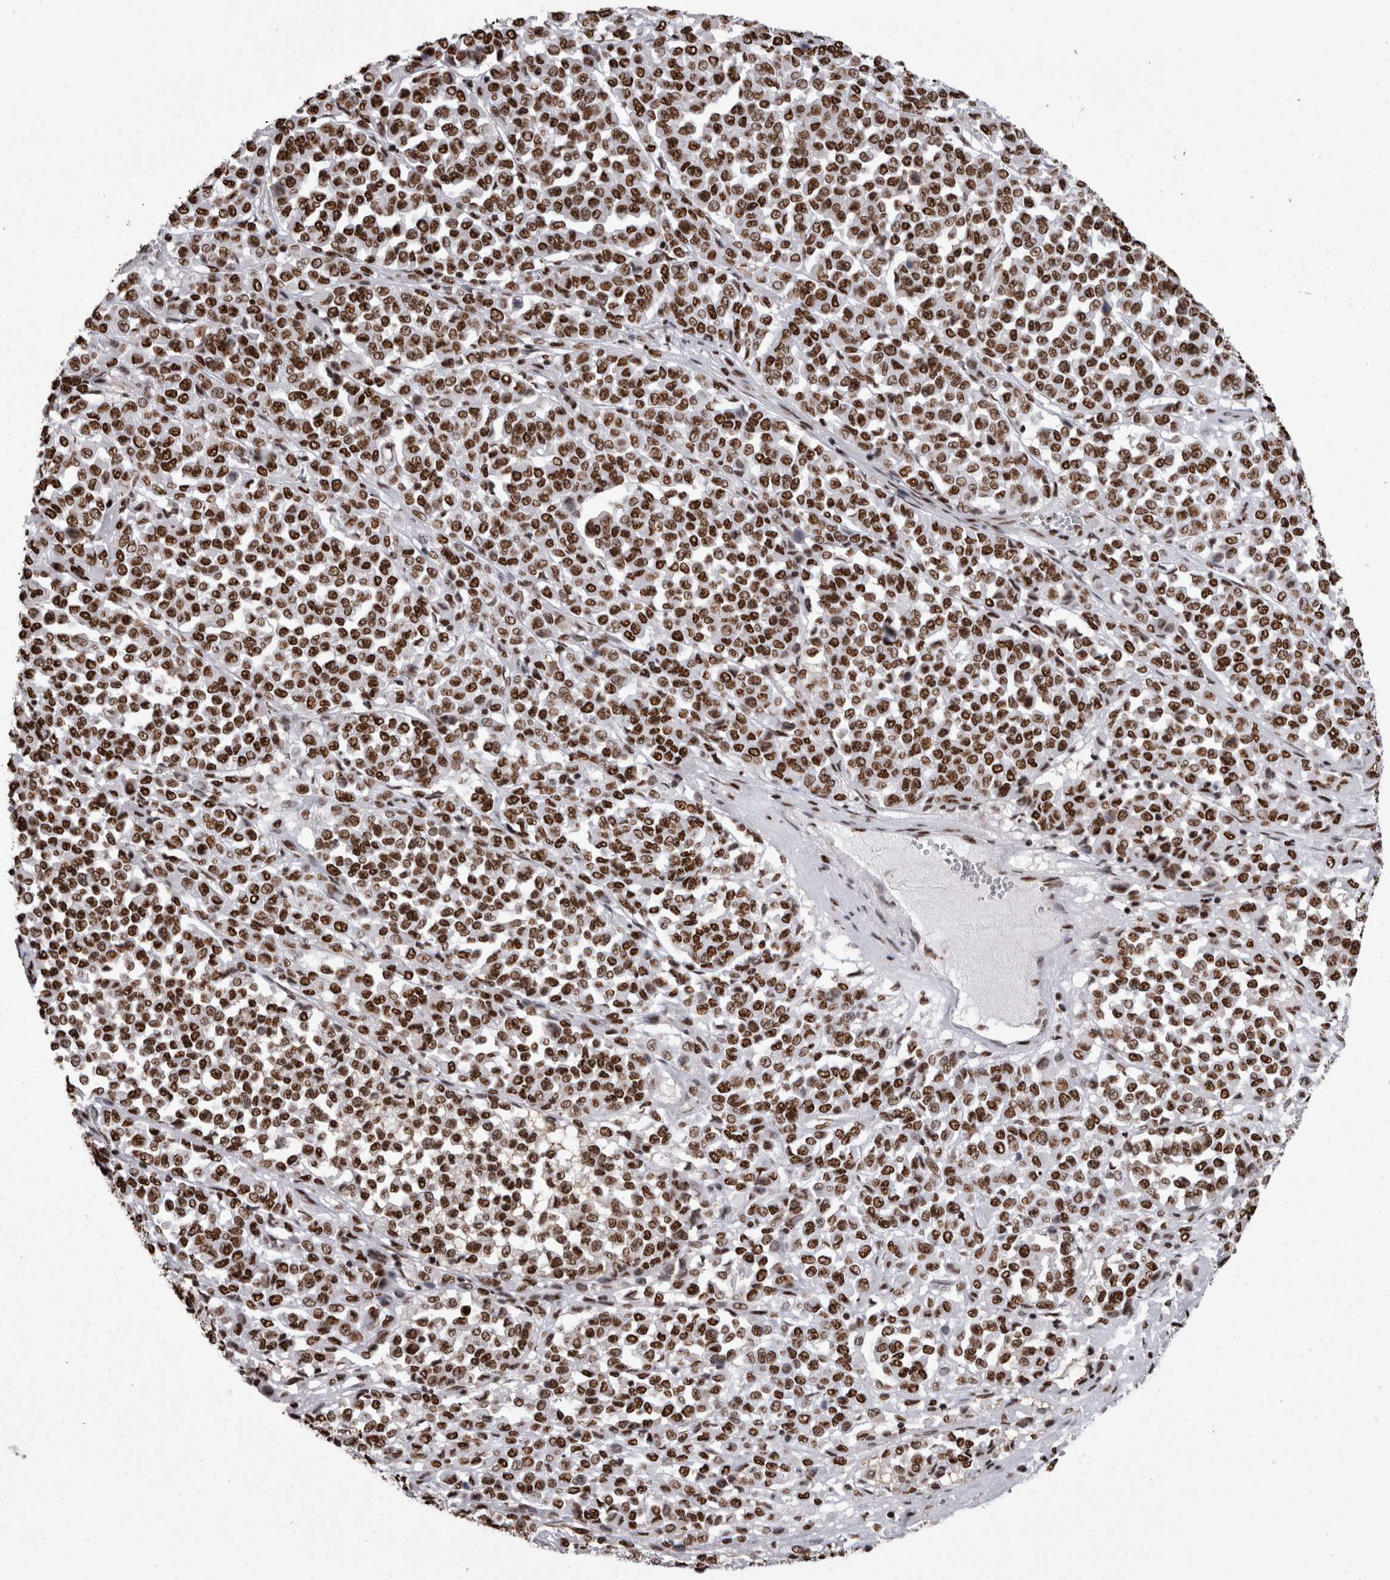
{"staining": {"intensity": "strong", "quantity": ">75%", "location": "nuclear"}, "tissue": "melanoma", "cell_type": "Tumor cells", "image_type": "cancer", "snomed": [{"axis": "morphology", "description": "Malignant melanoma, Metastatic site"}, {"axis": "topography", "description": "Pancreas"}], "caption": "Protein staining of melanoma tissue displays strong nuclear positivity in about >75% of tumor cells.", "gene": "HNRNPM", "patient": {"sex": "female", "age": 30}}